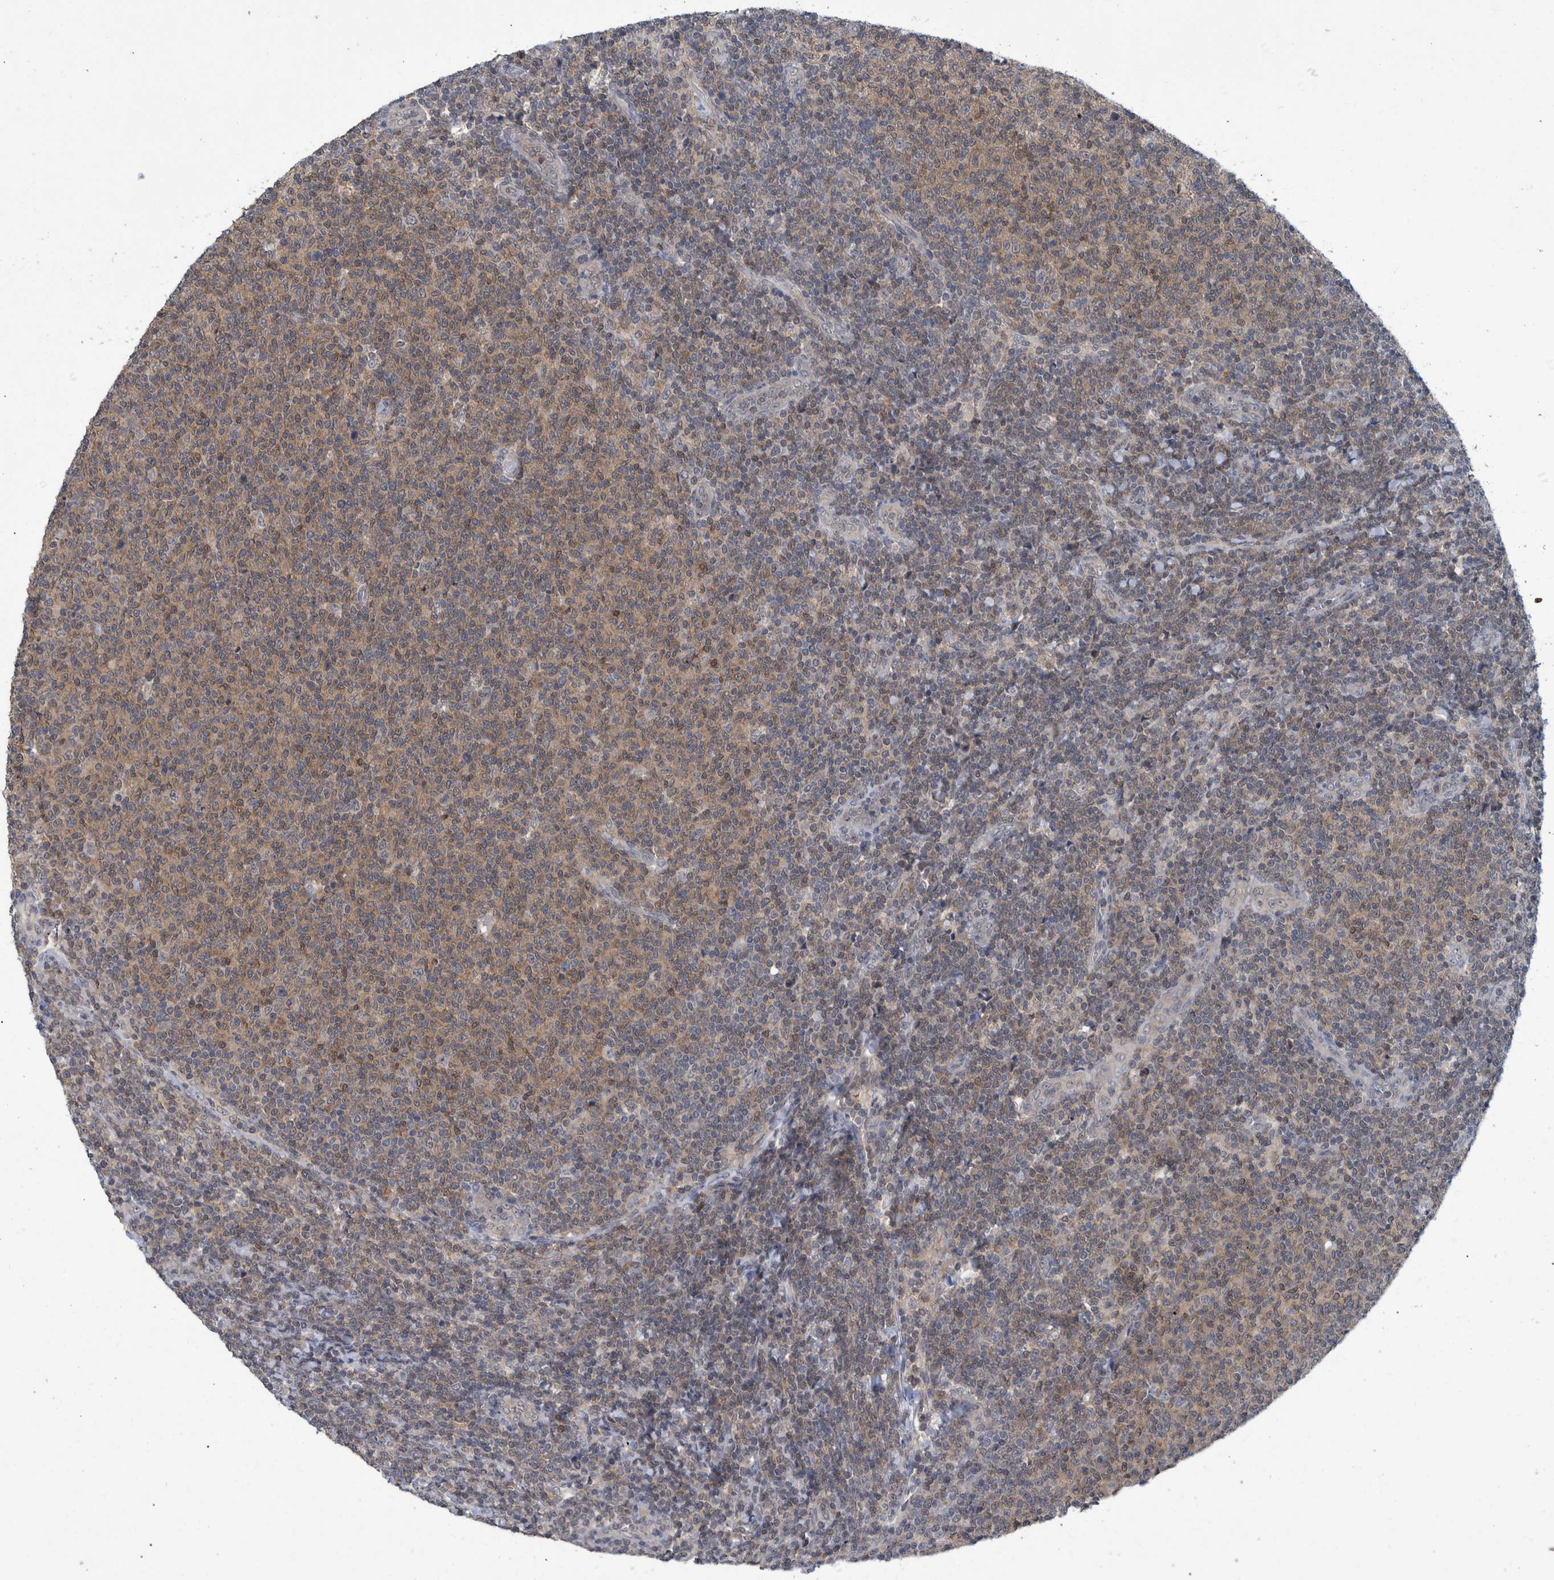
{"staining": {"intensity": "weak", "quantity": "25%-75%", "location": "cytoplasmic/membranous"}, "tissue": "lymphoma", "cell_type": "Tumor cells", "image_type": "cancer", "snomed": [{"axis": "morphology", "description": "Malignant lymphoma, non-Hodgkin's type, Low grade"}, {"axis": "topography", "description": "Lymph node"}], "caption": "Protein analysis of lymphoma tissue demonstrates weak cytoplasmic/membranous expression in approximately 25%-75% of tumor cells.", "gene": "PCYT2", "patient": {"sex": "male", "age": 66}}